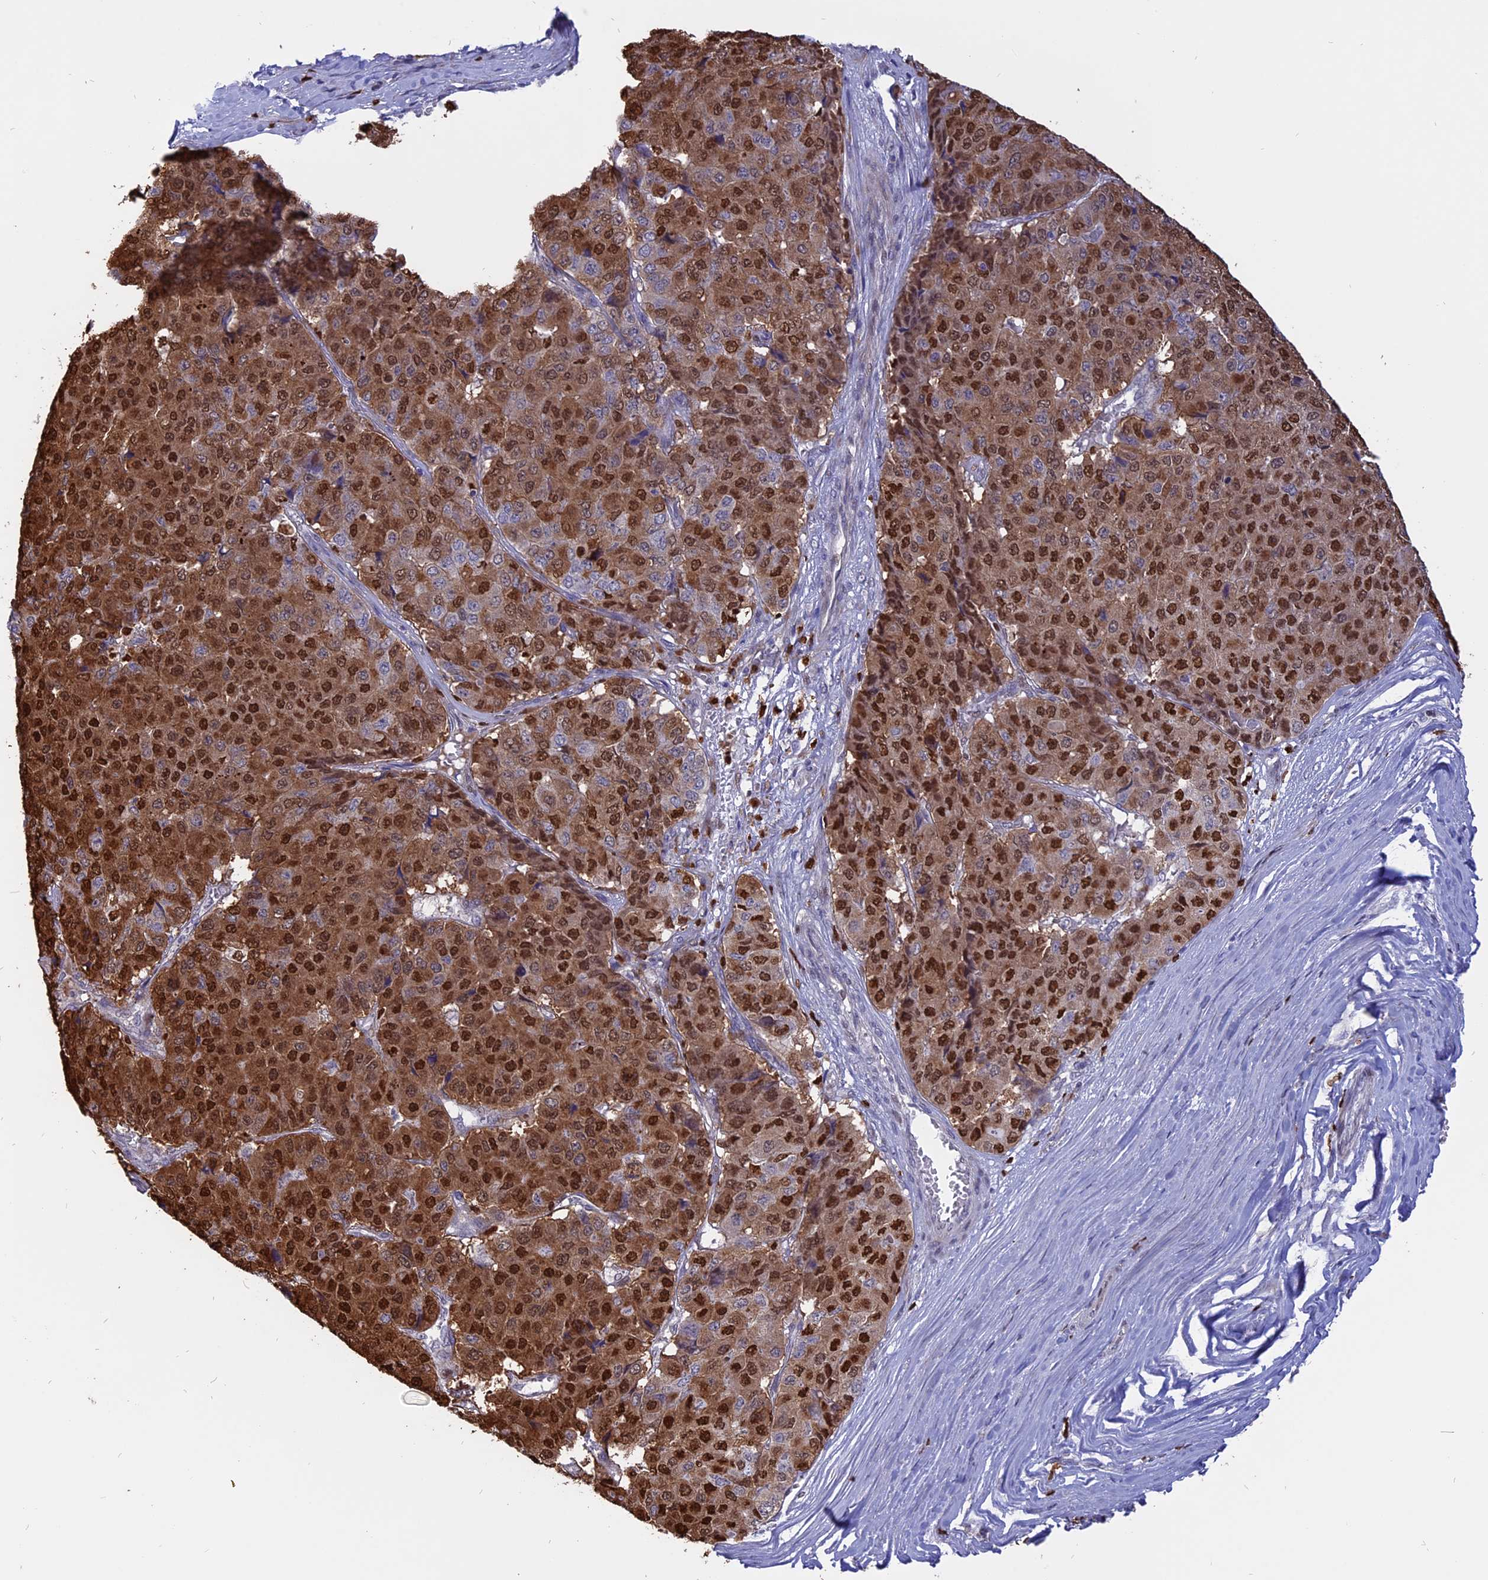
{"staining": {"intensity": "strong", "quantity": ">75%", "location": "cytoplasmic/membranous,nuclear"}, "tissue": "pancreatic cancer", "cell_type": "Tumor cells", "image_type": "cancer", "snomed": [{"axis": "morphology", "description": "Adenocarcinoma, NOS"}, {"axis": "topography", "description": "Pancreas"}], "caption": "Human pancreatic cancer stained with a protein marker reveals strong staining in tumor cells.", "gene": "TMEM263", "patient": {"sex": "male", "age": 50}}